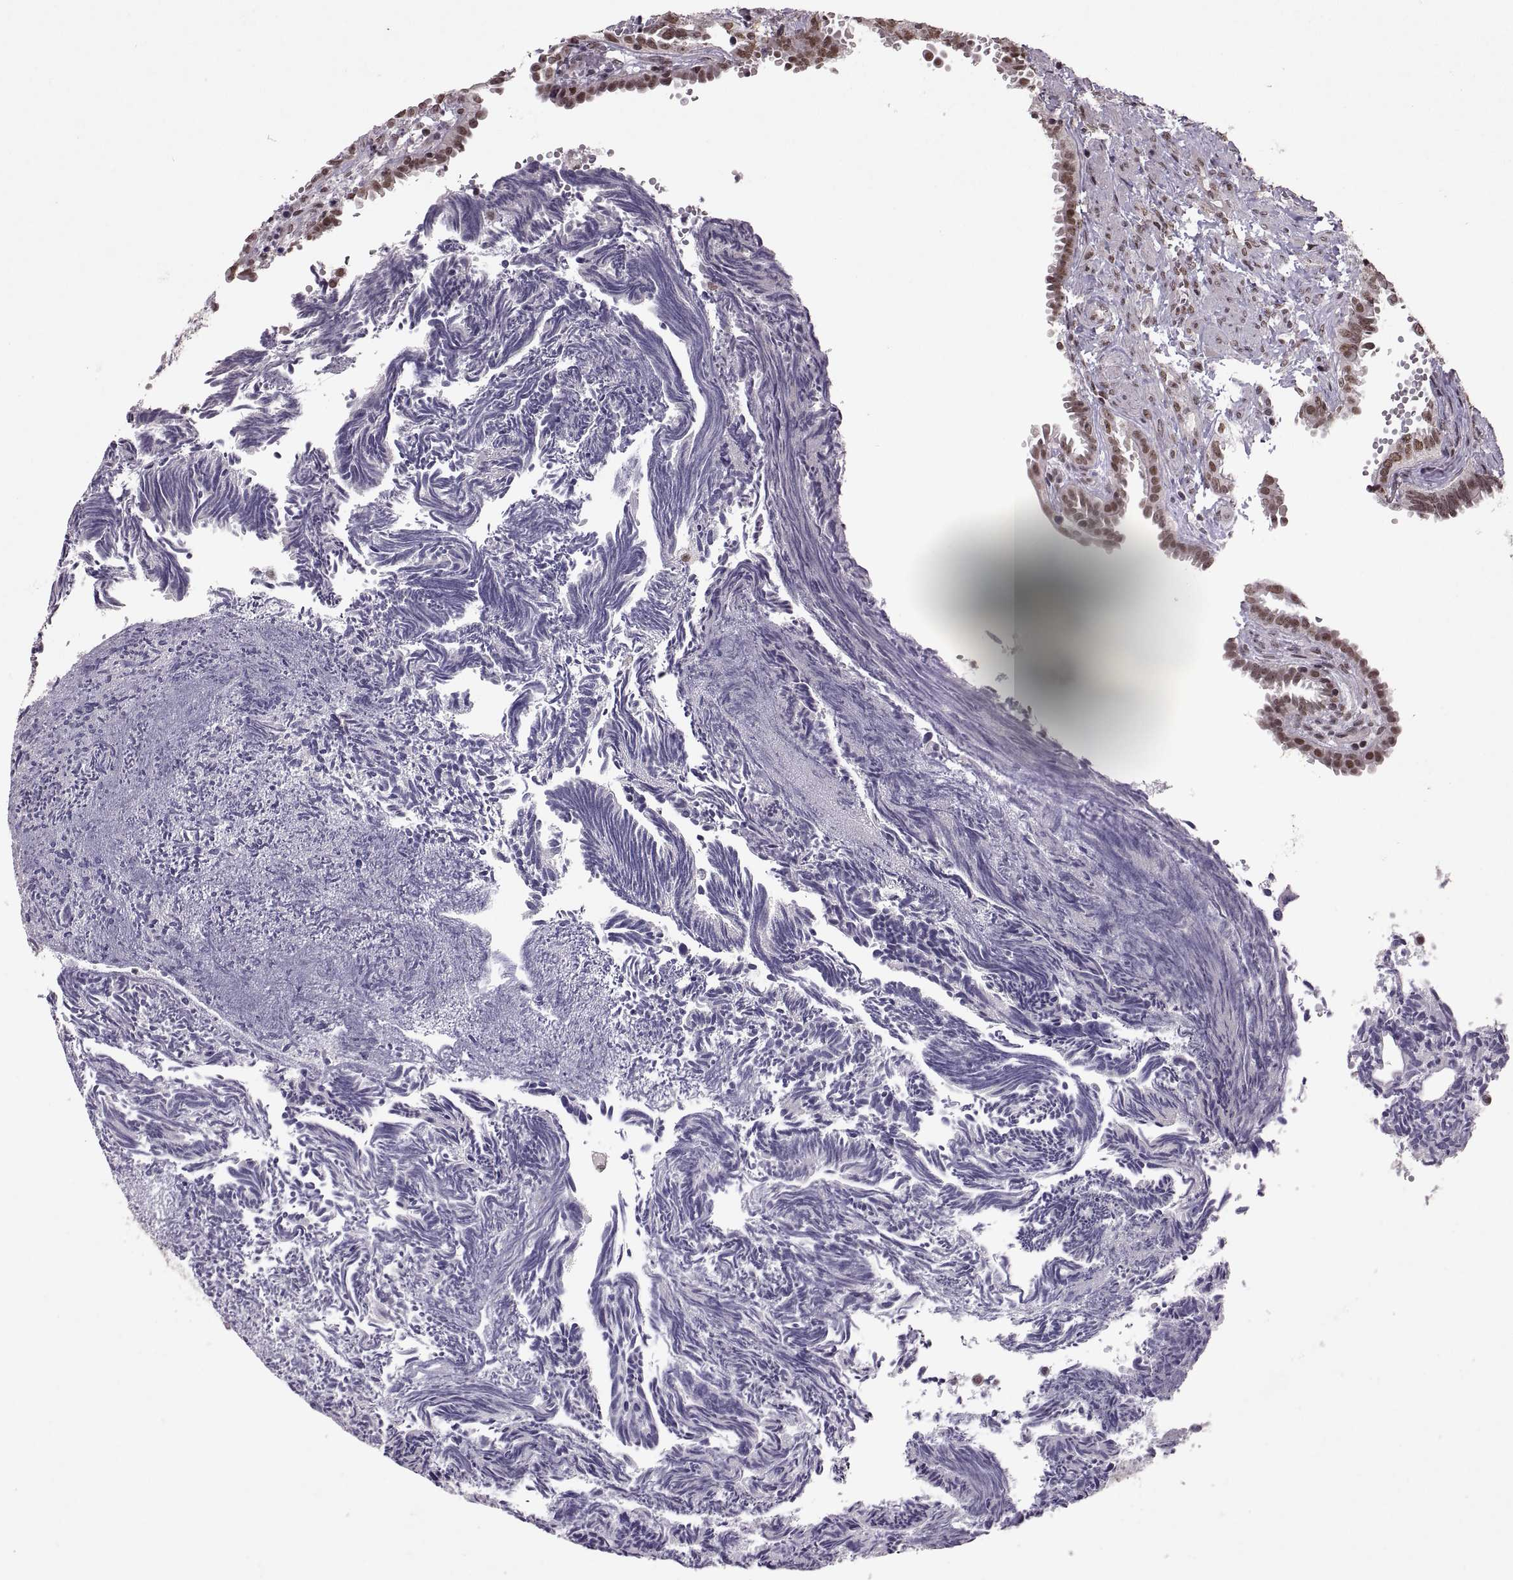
{"staining": {"intensity": "moderate", "quantity": ">75%", "location": "nuclear"}, "tissue": "fallopian tube", "cell_type": "Glandular cells", "image_type": "normal", "snomed": [{"axis": "morphology", "description": "Normal tissue, NOS"}, {"axis": "topography", "description": "Fallopian tube"}], "caption": "Immunohistochemistry (IHC) (DAB) staining of normal human fallopian tube exhibits moderate nuclear protein positivity in about >75% of glandular cells. (DAB IHC, brown staining for protein, blue staining for nuclei).", "gene": "MT1E", "patient": {"sex": "female", "age": 39}}